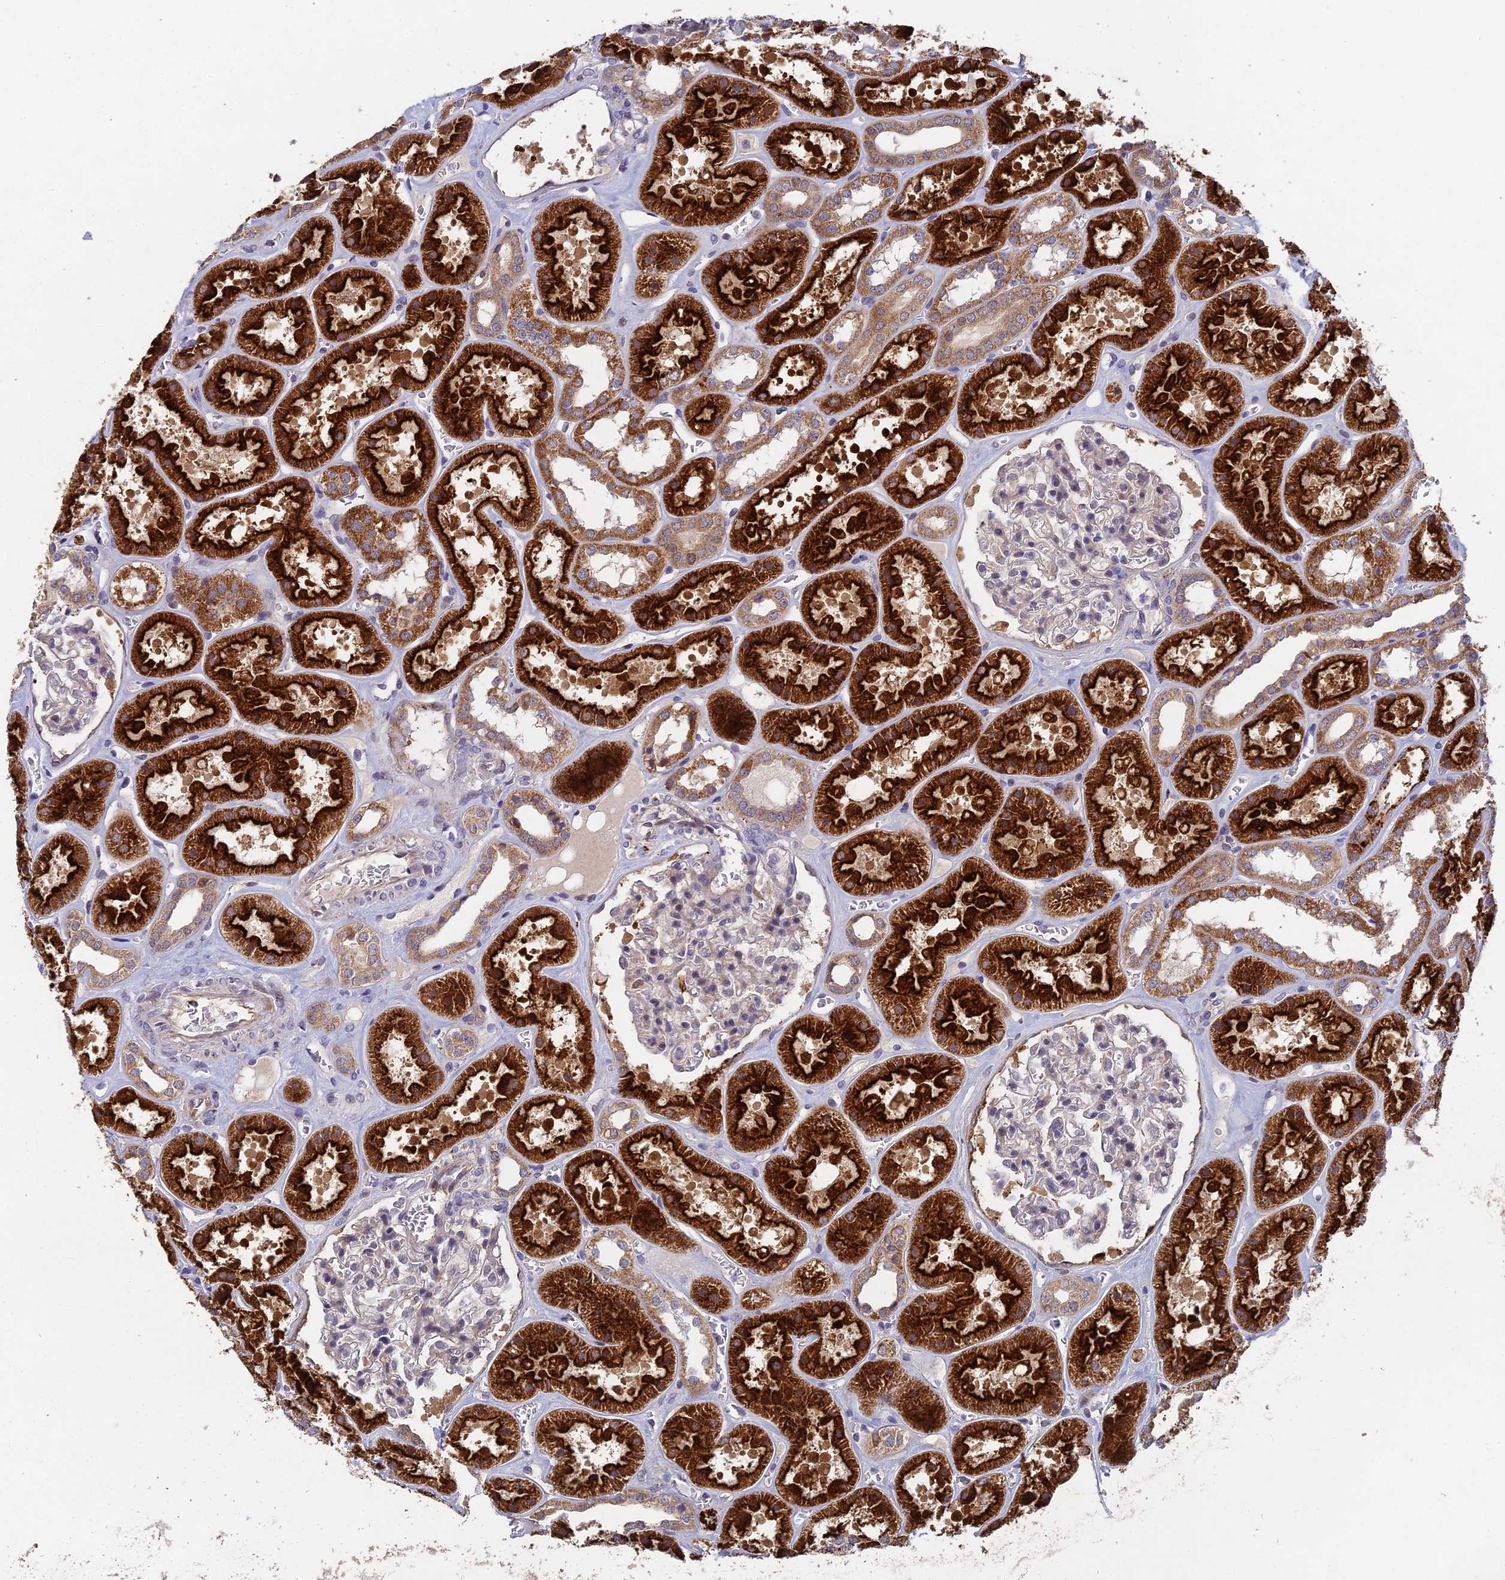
{"staining": {"intensity": "negative", "quantity": "none", "location": "none"}, "tissue": "kidney", "cell_type": "Cells in glomeruli", "image_type": "normal", "snomed": [{"axis": "morphology", "description": "Normal tissue, NOS"}, {"axis": "topography", "description": "Kidney"}], "caption": "High magnification brightfield microscopy of benign kidney stained with DAB (brown) and counterstained with hematoxylin (blue): cells in glomeruli show no significant staining. (Stains: DAB IHC with hematoxylin counter stain, Microscopy: brightfield microscopy at high magnification).", "gene": "NSMCE1", "patient": {"sex": "female", "age": 41}}